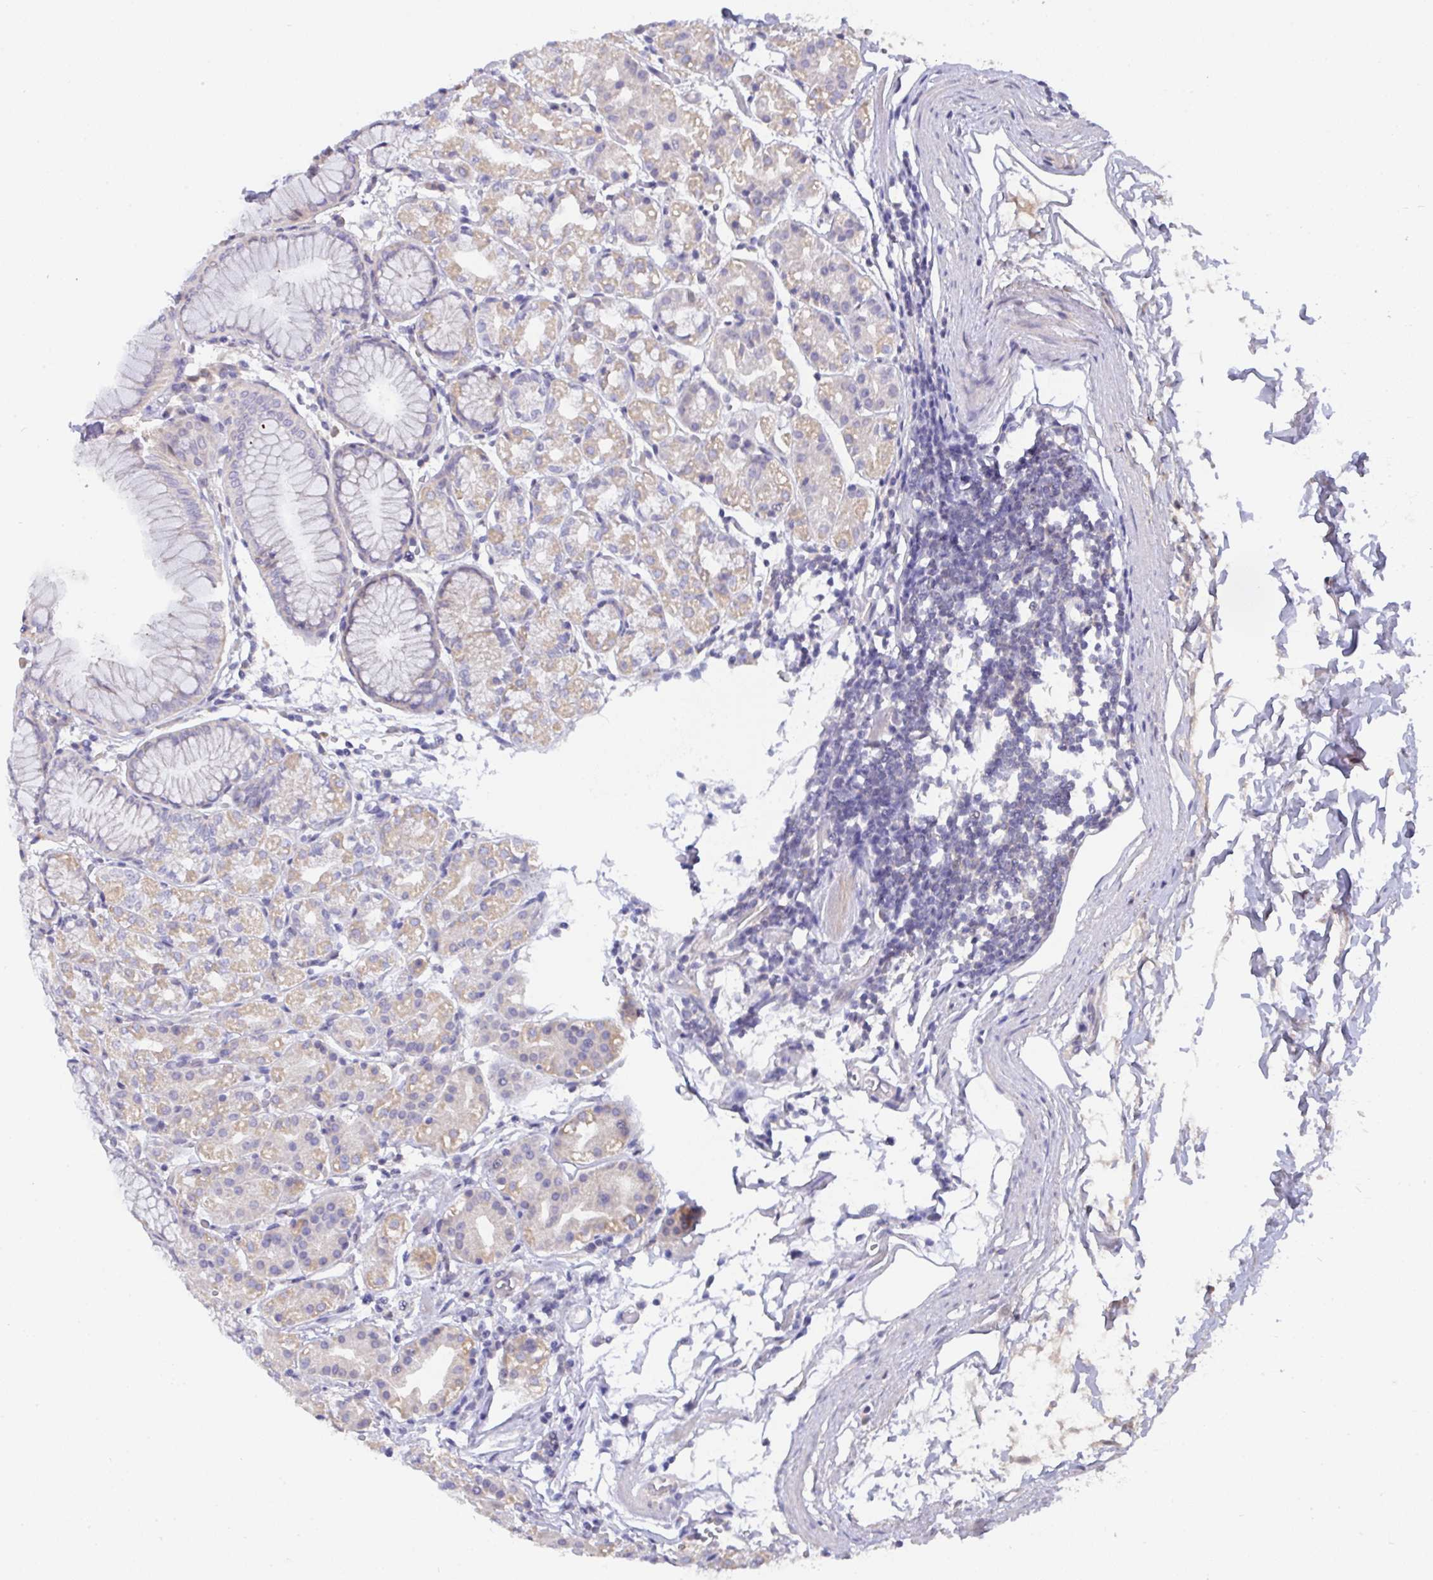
{"staining": {"intensity": "moderate", "quantity": "25%-75%", "location": "cytoplasmic/membranous"}, "tissue": "stomach", "cell_type": "Glandular cells", "image_type": "normal", "snomed": [{"axis": "morphology", "description": "Normal tissue, NOS"}, {"axis": "topography", "description": "Stomach"}], "caption": "Moderate cytoplasmic/membranous expression is seen in approximately 25%-75% of glandular cells in normal stomach.", "gene": "L3HYPDH", "patient": {"sex": "female", "age": 57}}